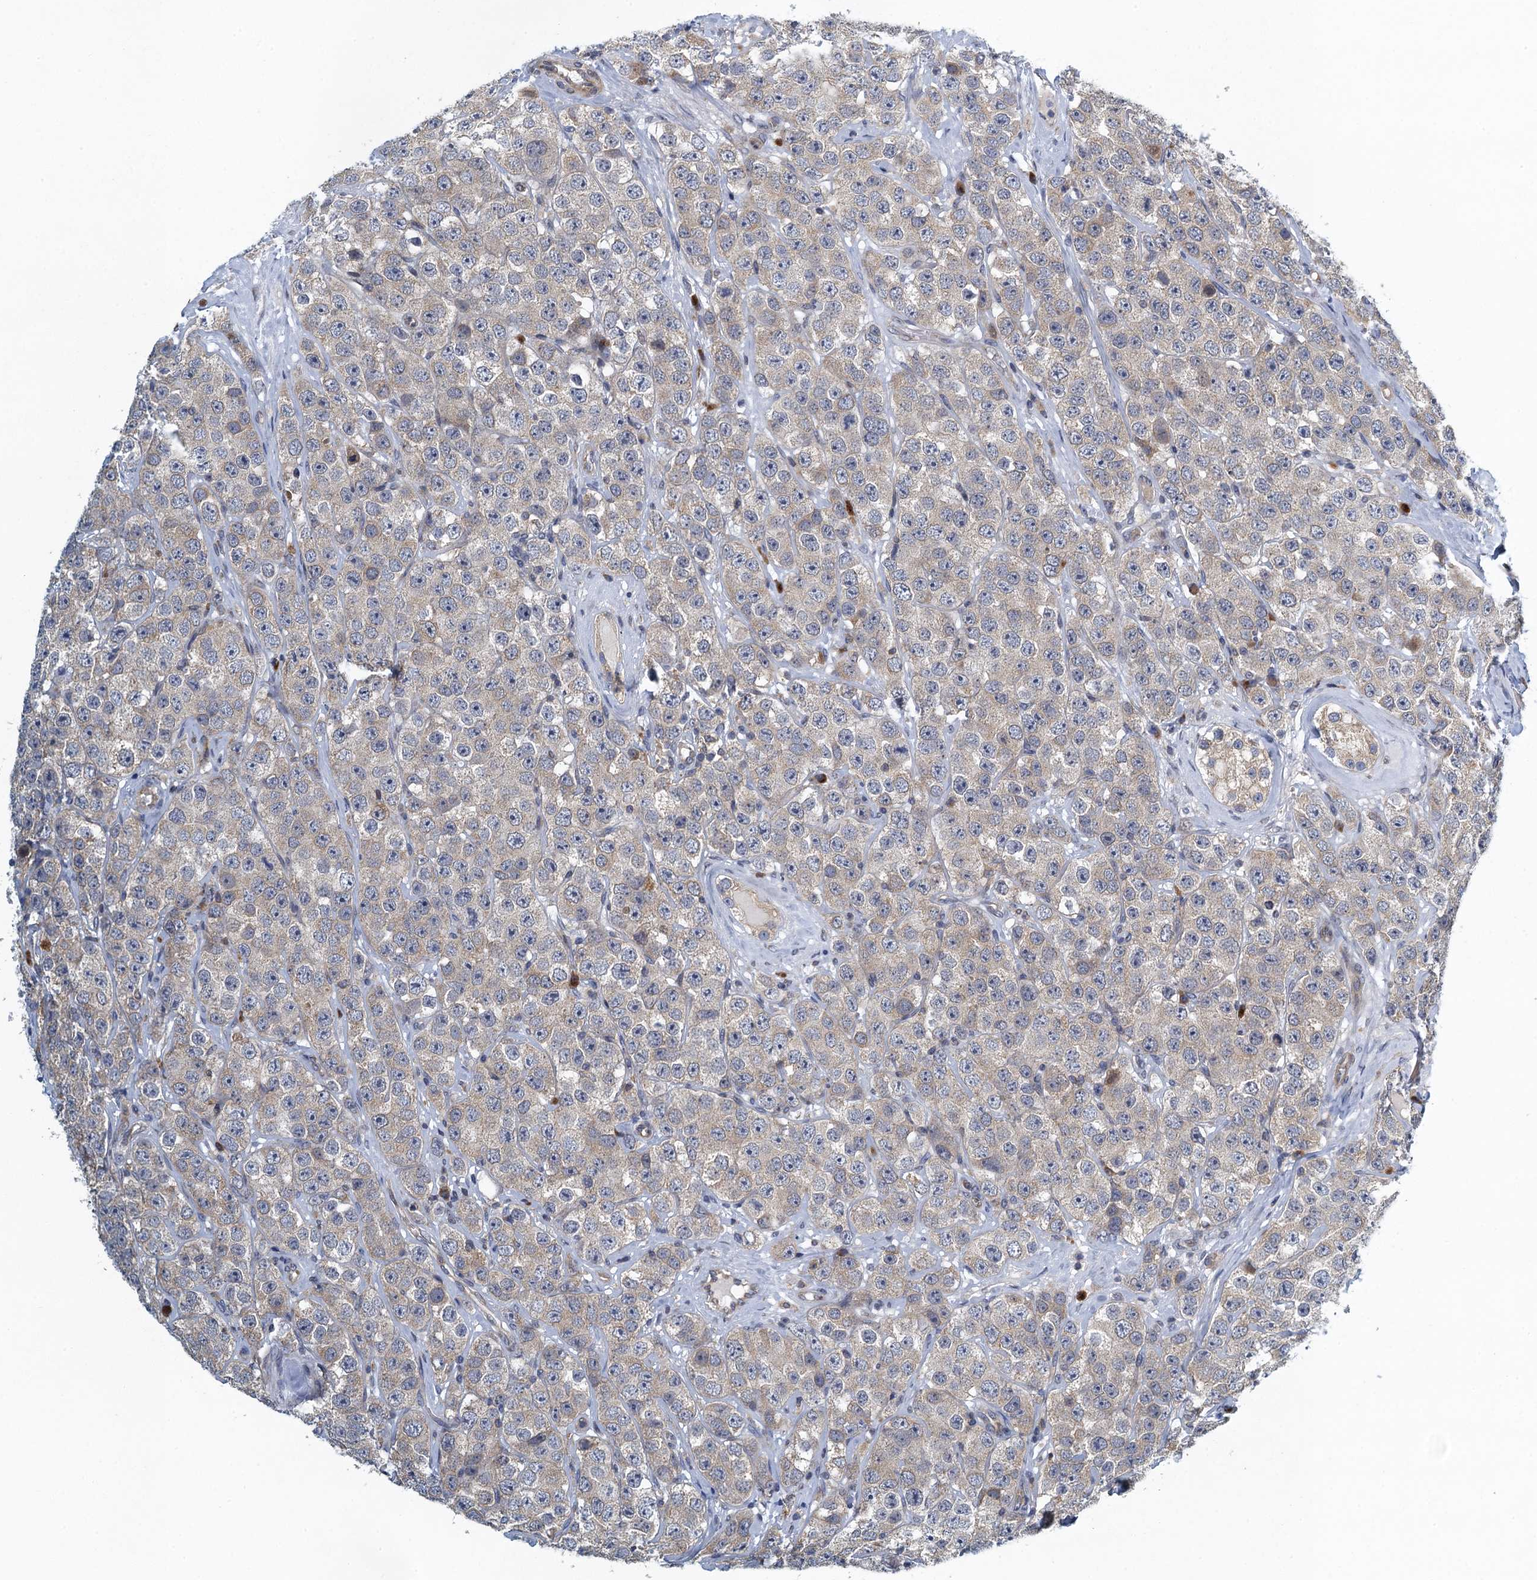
{"staining": {"intensity": "negative", "quantity": "none", "location": "none"}, "tissue": "testis cancer", "cell_type": "Tumor cells", "image_type": "cancer", "snomed": [{"axis": "morphology", "description": "Seminoma, NOS"}, {"axis": "topography", "description": "Testis"}], "caption": "Tumor cells show no significant protein staining in seminoma (testis). The staining was performed using DAB to visualize the protein expression in brown, while the nuclei were stained in blue with hematoxylin (Magnification: 20x).", "gene": "ALG2", "patient": {"sex": "male", "age": 28}}